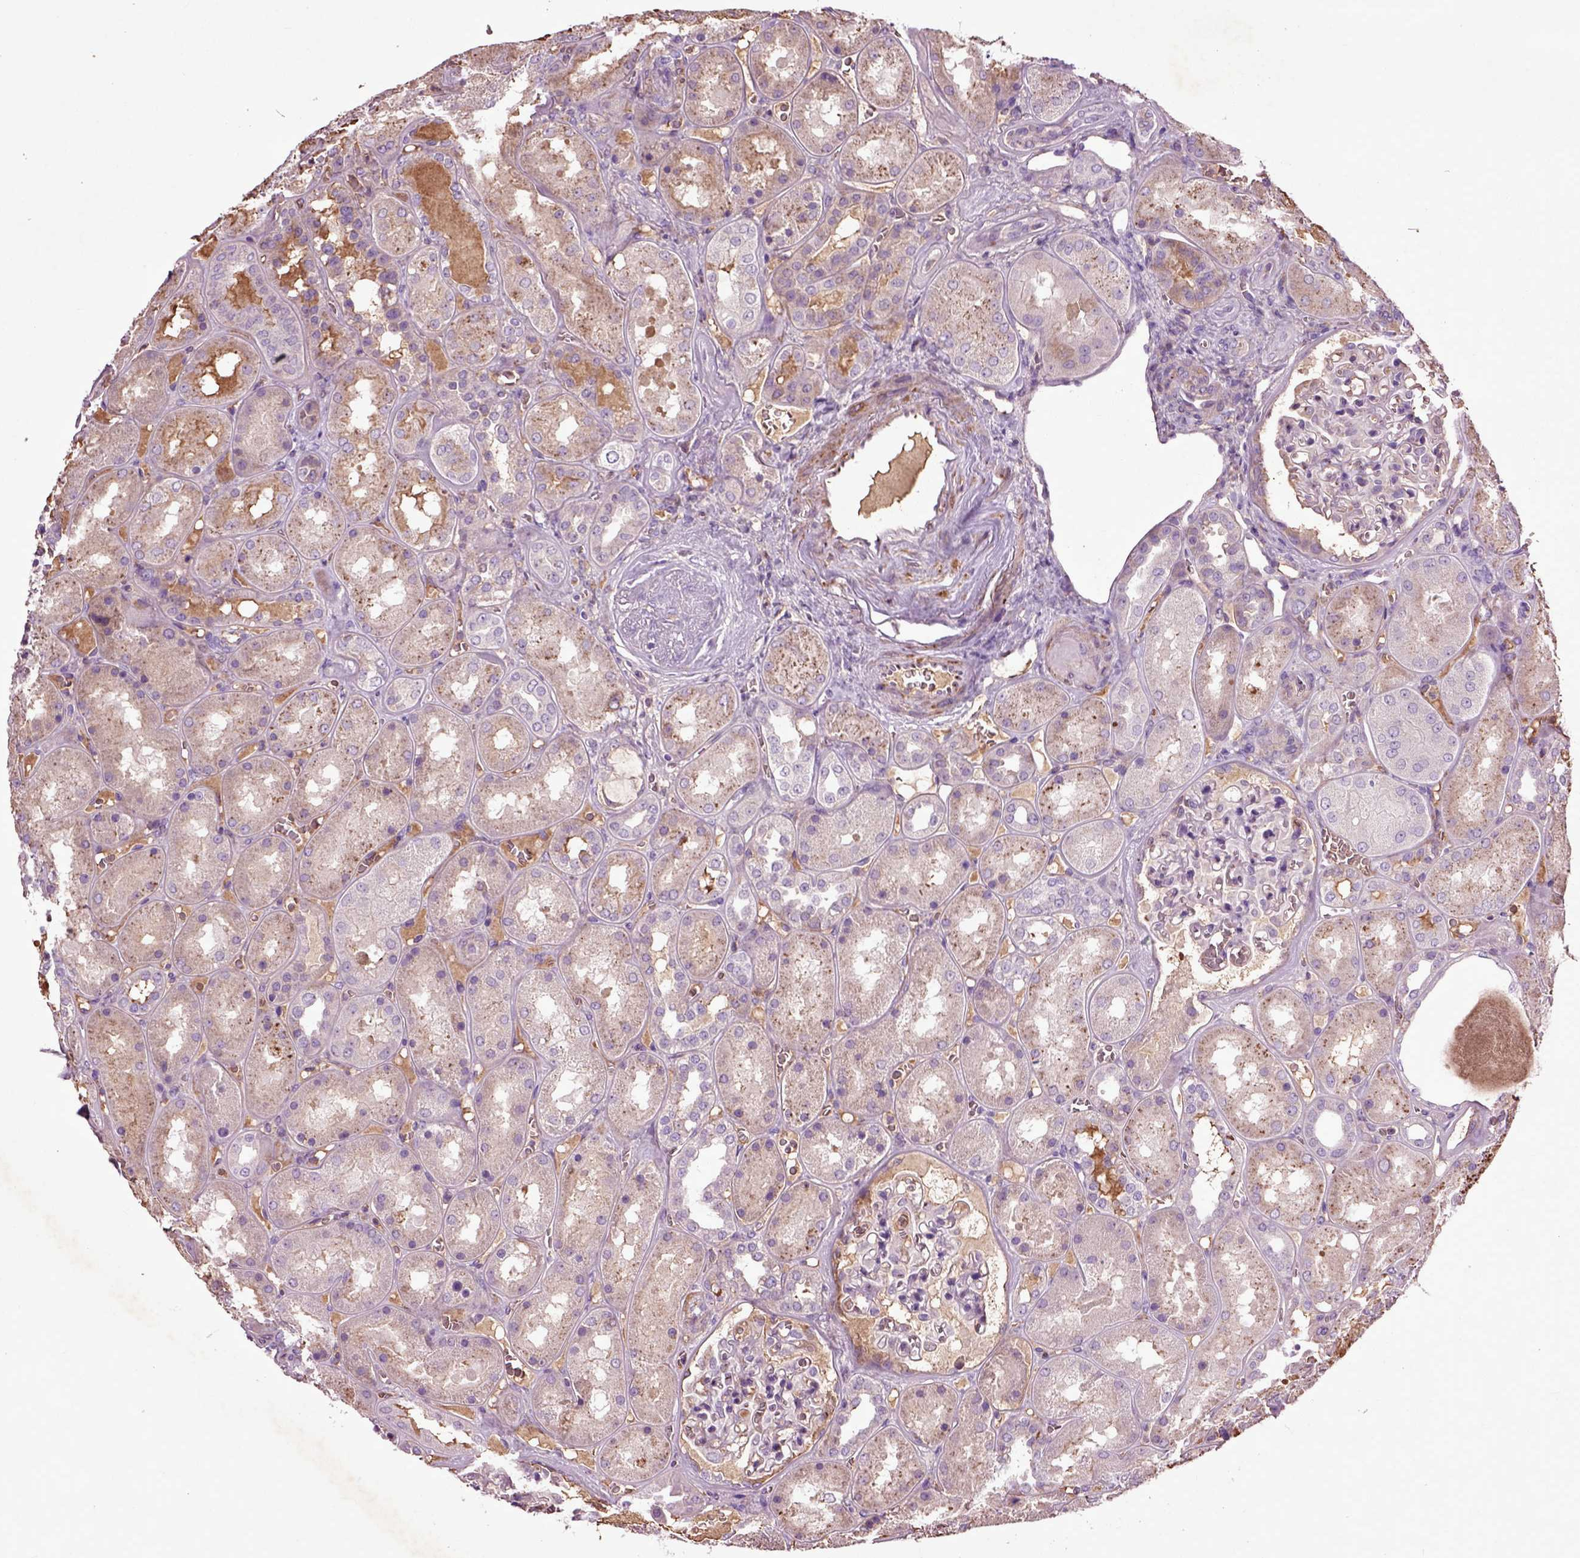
{"staining": {"intensity": "negative", "quantity": "none", "location": "none"}, "tissue": "kidney", "cell_type": "Cells in glomeruli", "image_type": "normal", "snomed": [{"axis": "morphology", "description": "Normal tissue, NOS"}, {"axis": "topography", "description": "Kidney"}], "caption": "An immunohistochemistry (IHC) image of benign kidney is shown. There is no staining in cells in glomeruli of kidney. (Brightfield microscopy of DAB IHC at high magnification).", "gene": "SPON1", "patient": {"sex": "male", "age": 73}}